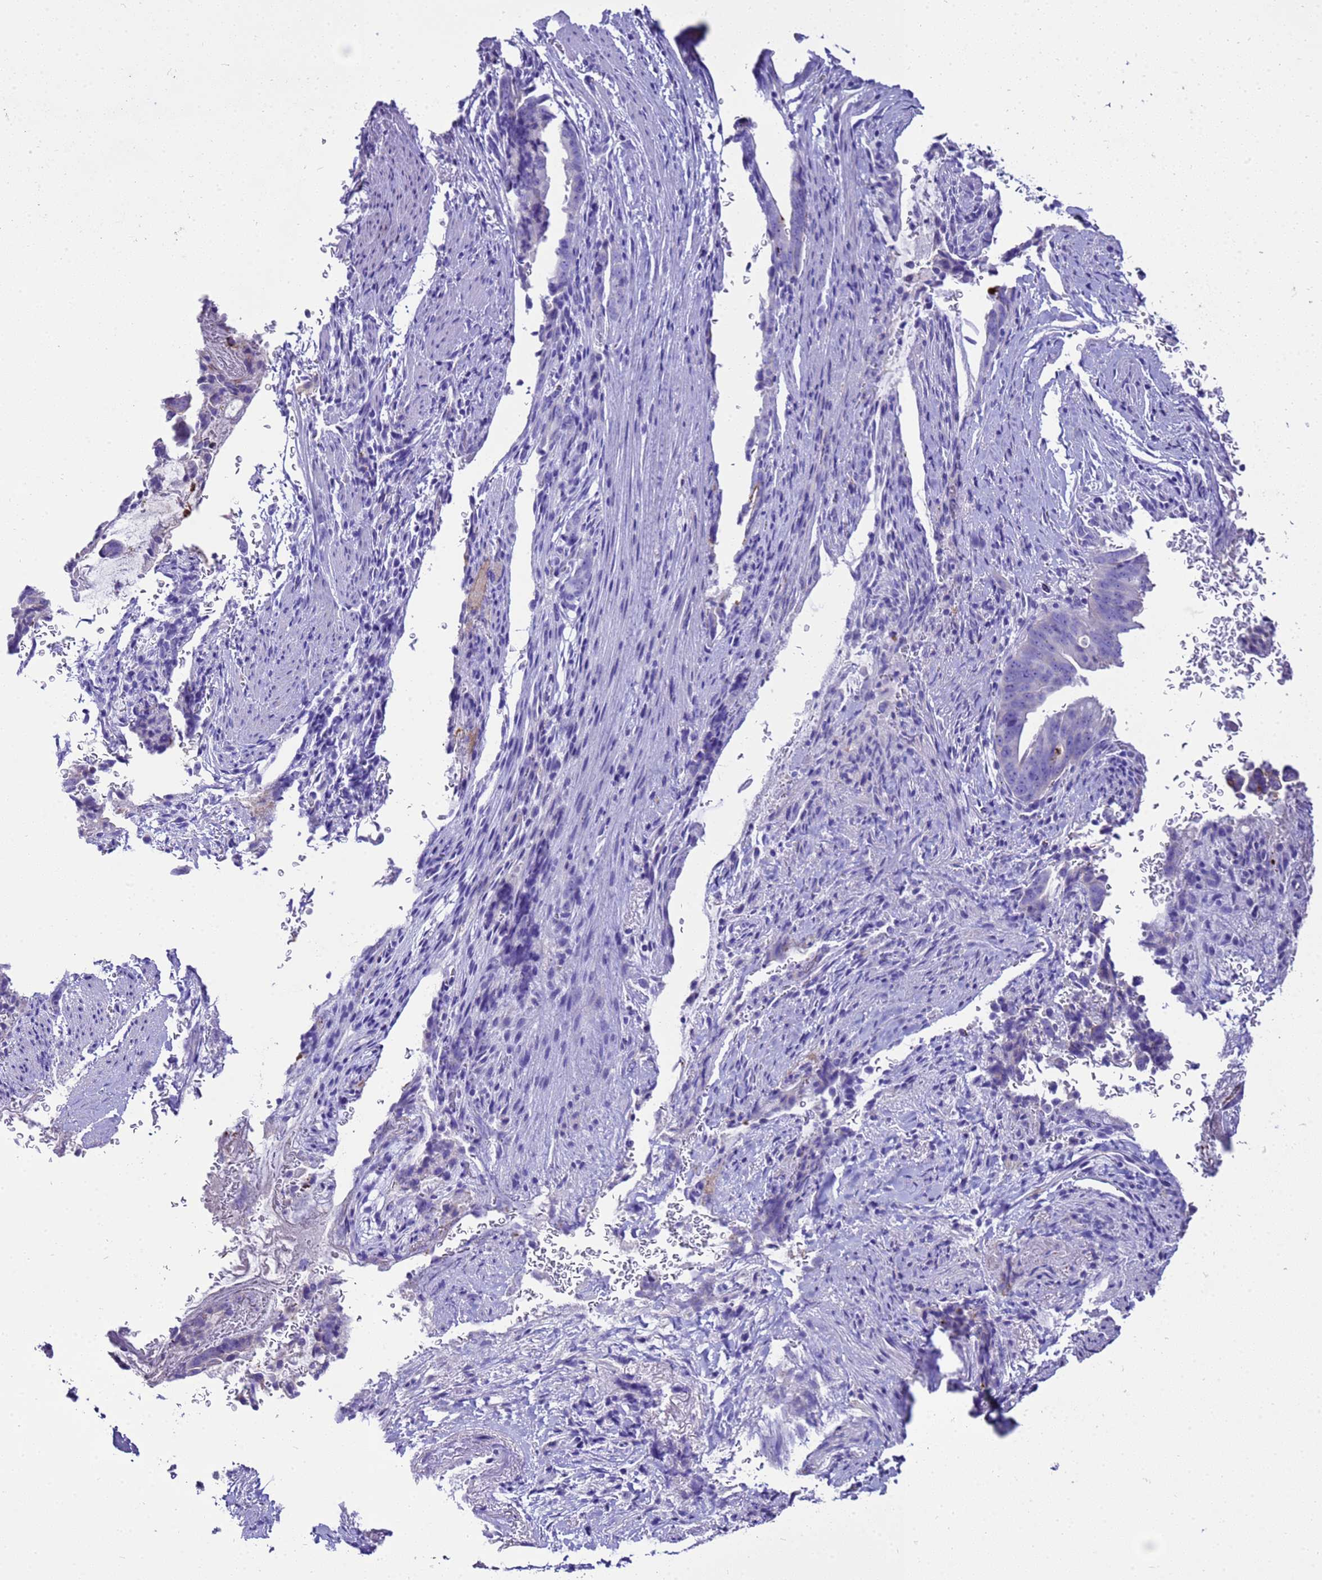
{"staining": {"intensity": "negative", "quantity": "none", "location": "none"}, "tissue": "pancreatic cancer", "cell_type": "Tumor cells", "image_type": "cancer", "snomed": [{"axis": "morphology", "description": "Adenocarcinoma, NOS"}, {"axis": "topography", "description": "Pancreas"}], "caption": "Adenocarcinoma (pancreatic) was stained to show a protein in brown. There is no significant staining in tumor cells.", "gene": "BEST2", "patient": {"sex": "female", "age": 63}}